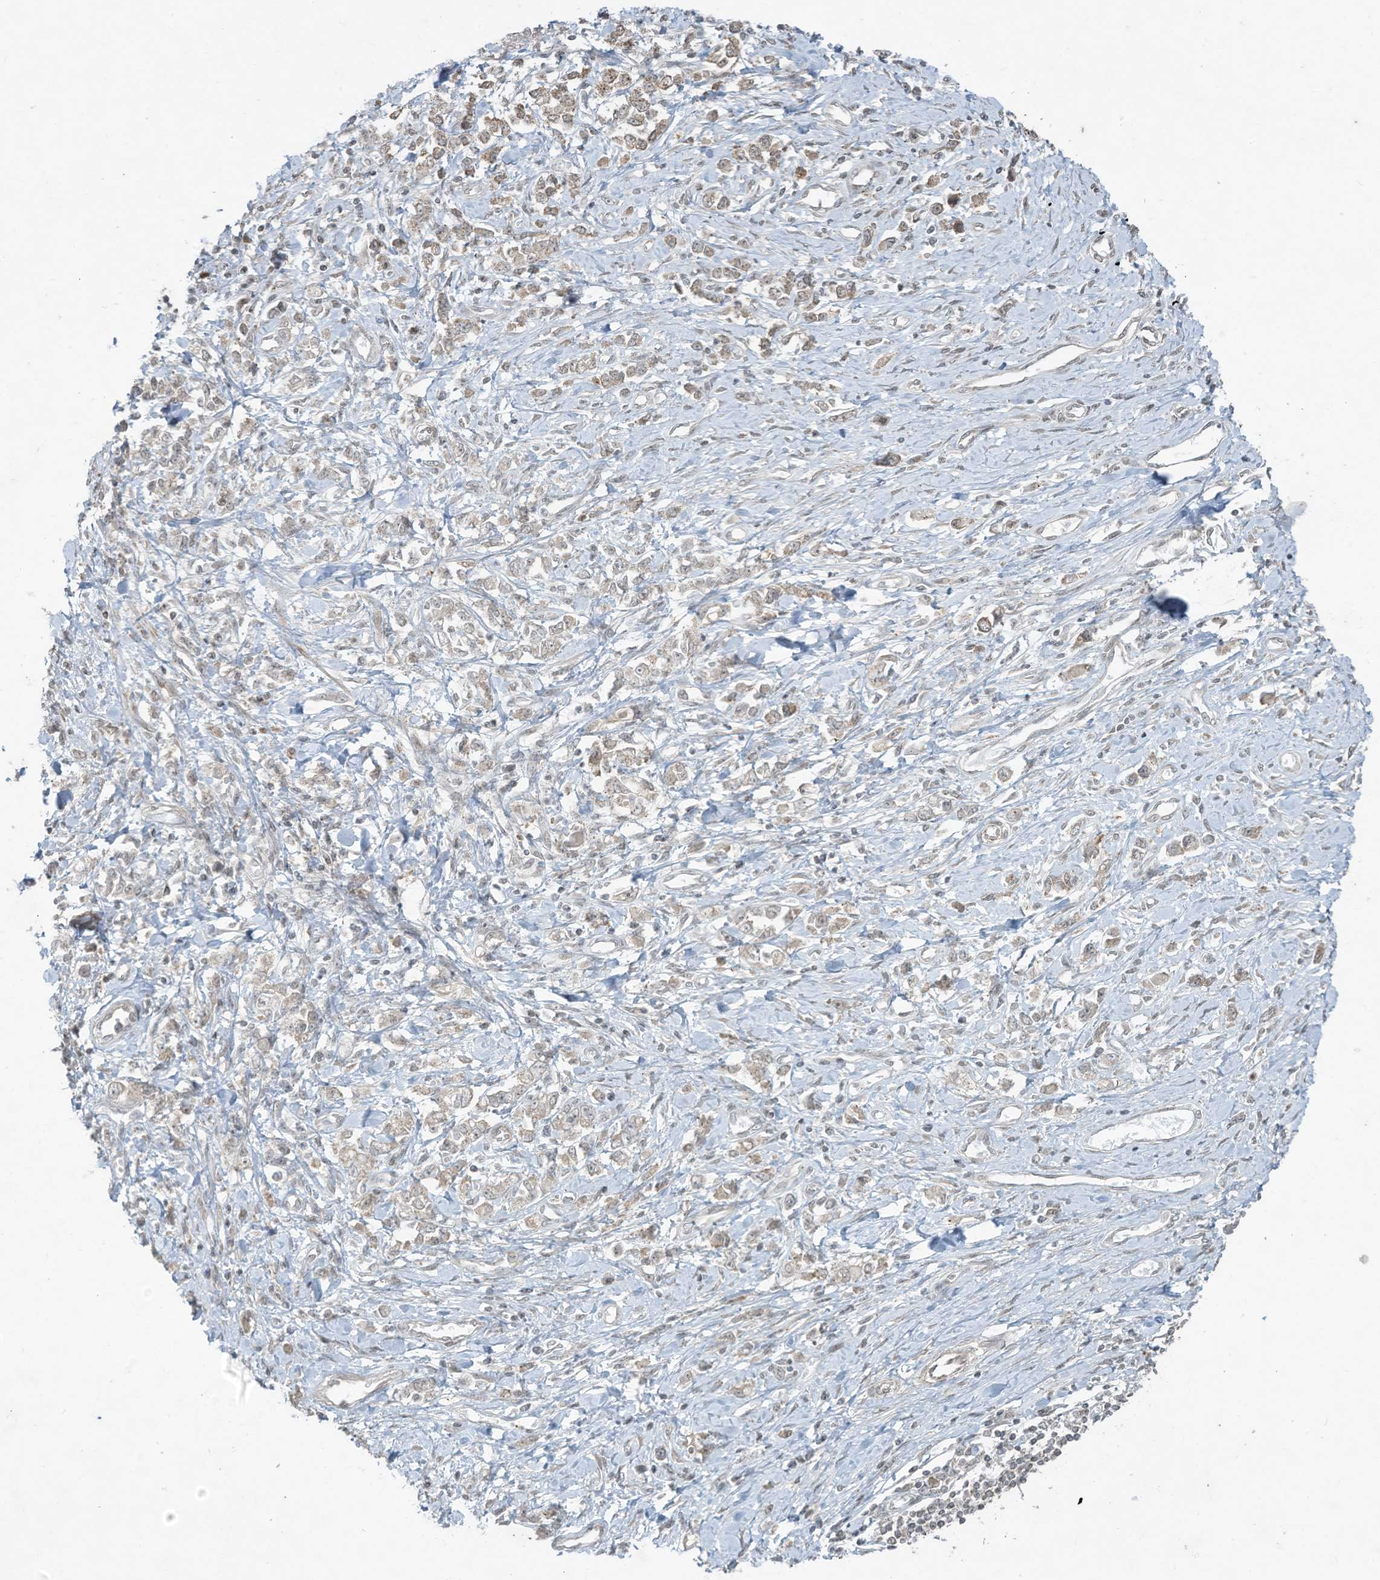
{"staining": {"intensity": "weak", "quantity": "<25%", "location": "cytoplasmic/membranous"}, "tissue": "stomach cancer", "cell_type": "Tumor cells", "image_type": "cancer", "snomed": [{"axis": "morphology", "description": "Adenocarcinoma, NOS"}, {"axis": "topography", "description": "Stomach"}], "caption": "IHC photomicrograph of neoplastic tissue: human stomach cancer (adenocarcinoma) stained with DAB shows no significant protein expression in tumor cells. (DAB (3,3'-diaminobenzidine) immunohistochemistry with hematoxylin counter stain).", "gene": "ZNF263", "patient": {"sex": "female", "age": 76}}